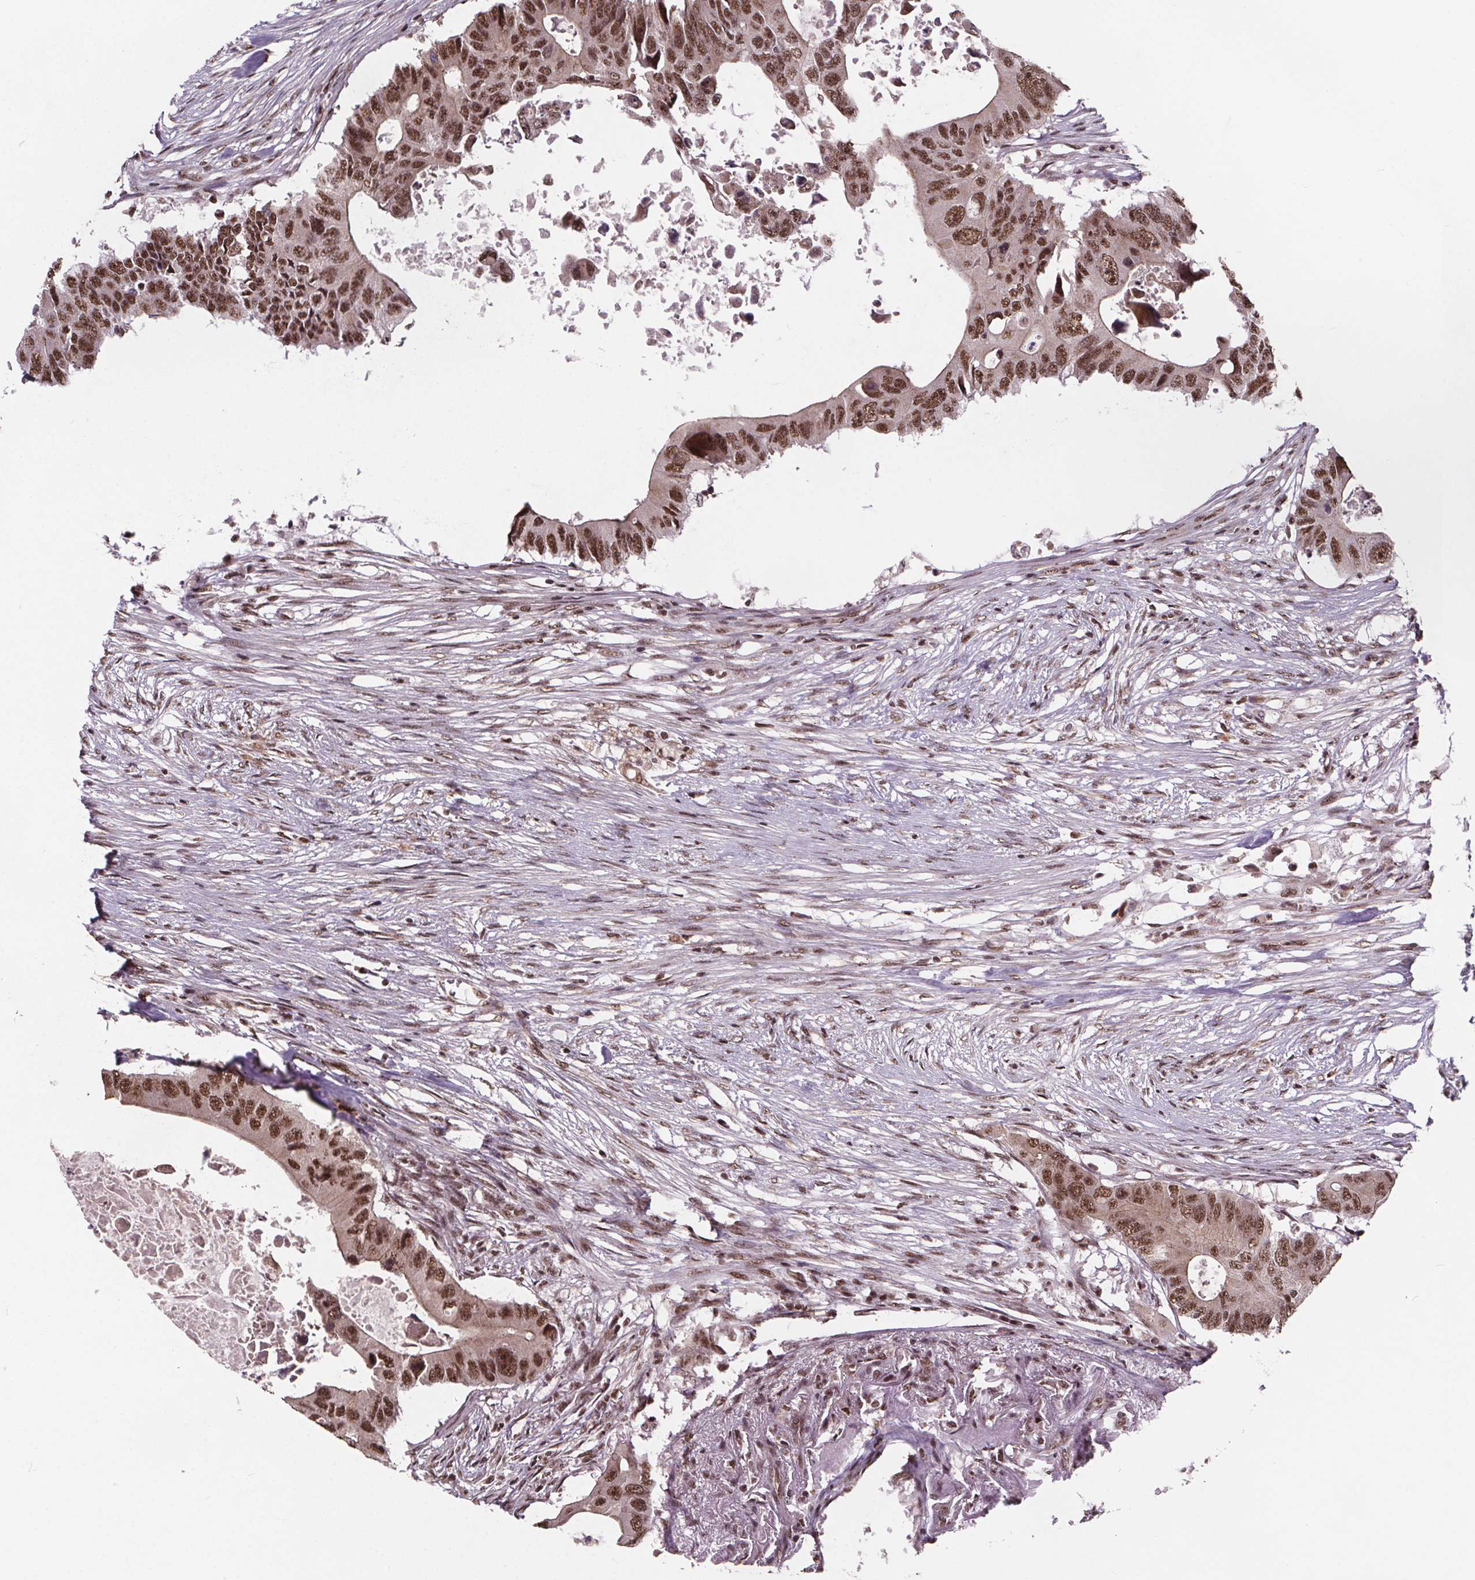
{"staining": {"intensity": "moderate", "quantity": ">75%", "location": "nuclear"}, "tissue": "colorectal cancer", "cell_type": "Tumor cells", "image_type": "cancer", "snomed": [{"axis": "morphology", "description": "Adenocarcinoma, NOS"}, {"axis": "topography", "description": "Colon"}], "caption": "Tumor cells demonstrate moderate nuclear positivity in about >75% of cells in colorectal cancer.", "gene": "JARID2", "patient": {"sex": "male", "age": 71}}